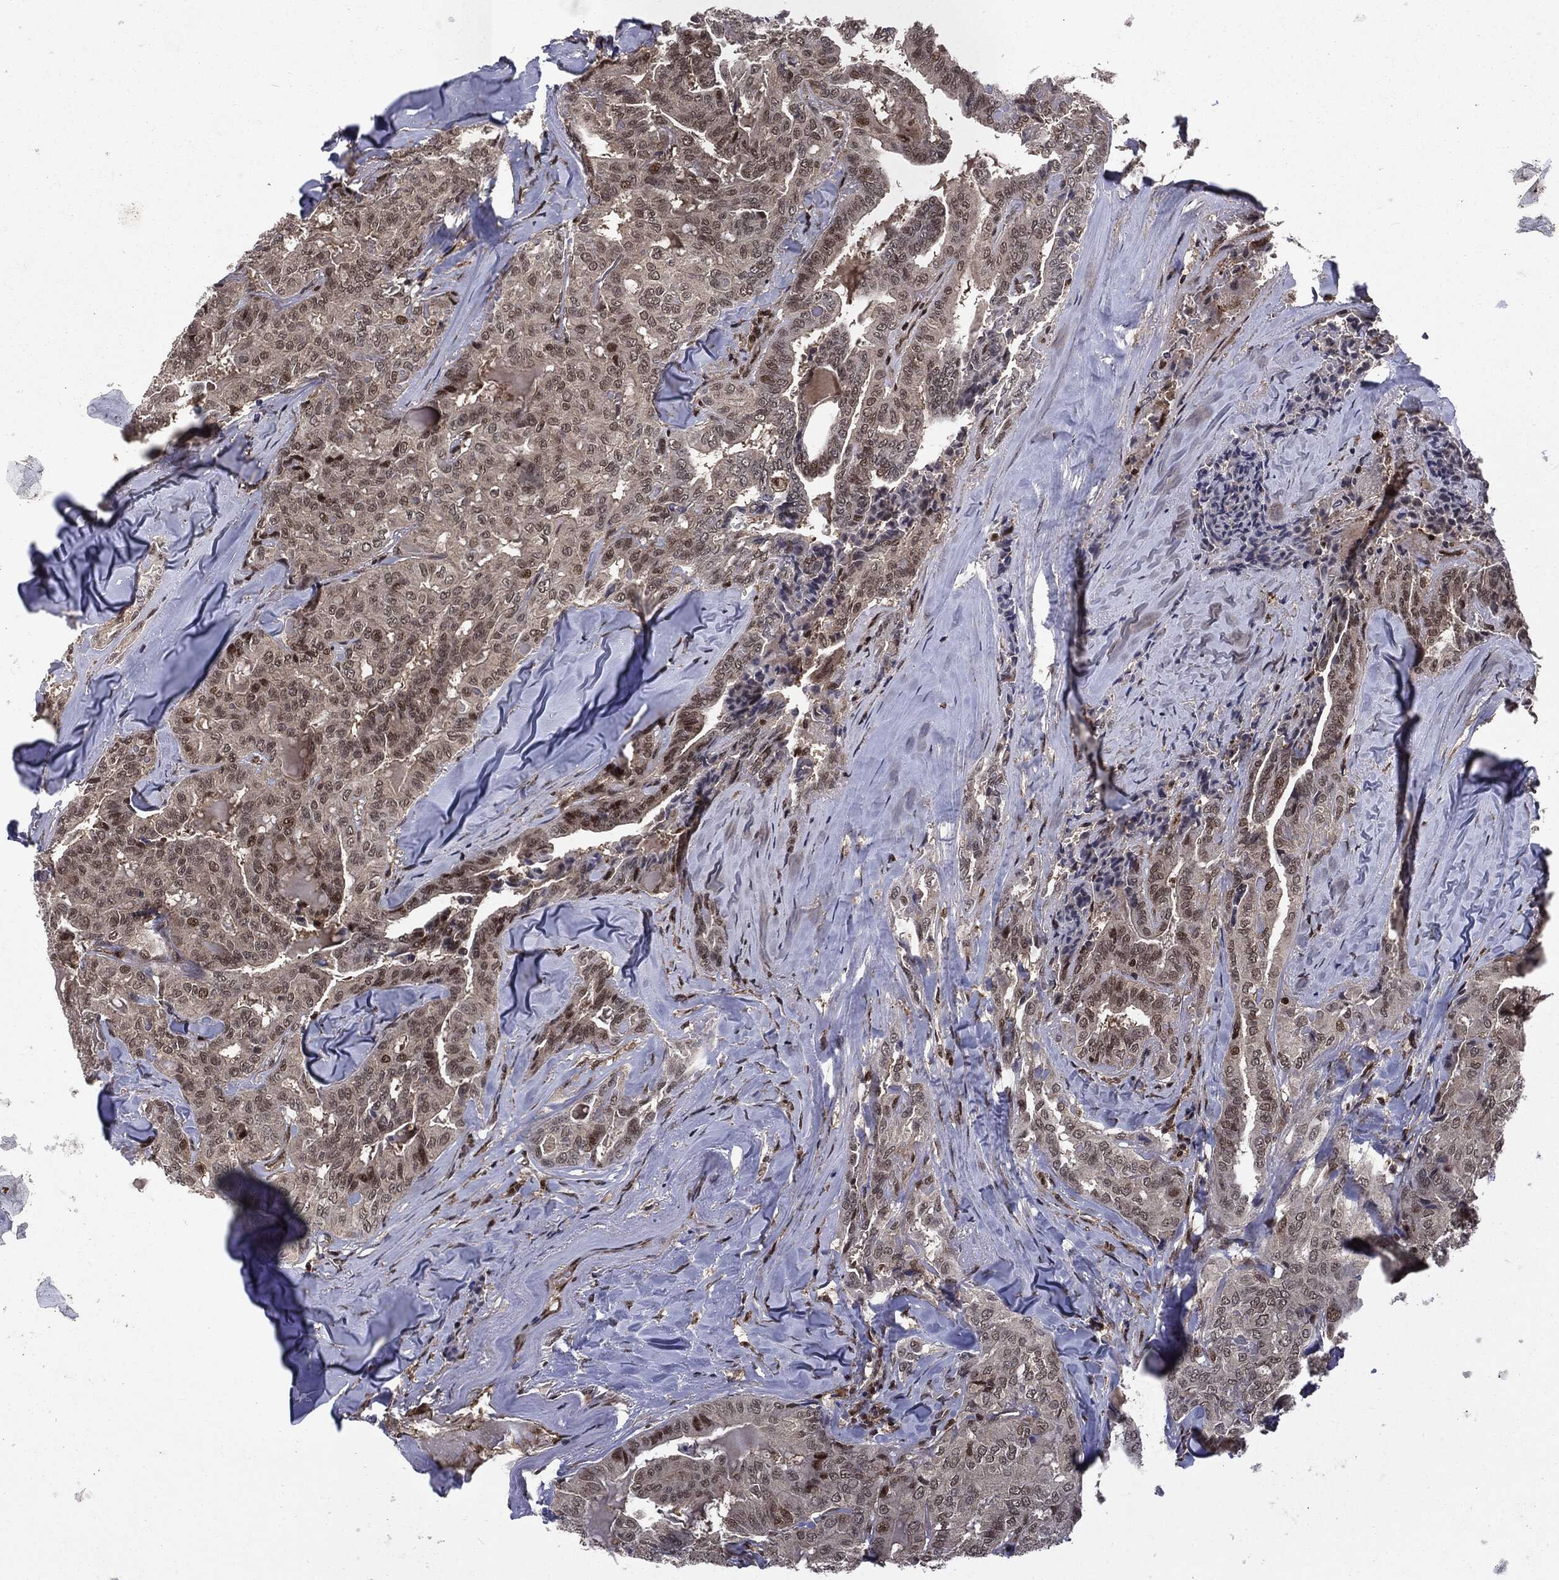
{"staining": {"intensity": "weak", "quantity": "25%-75%", "location": "cytoplasmic/membranous,nuclear"}, "tissue": "thyroid cancer", "cell_type": "Tumor cells", "image_type": "cancer", "snomed": [{"axis": "morphology", "description": "Papillary adenocarcinoma, NOS"}, {"axis": "topography", "description": "Thyroid gland"}], "caption": "Brown immunohistochemical staining in human thyroid cancer (papillary adenocarcinoma) exhibits weak cytoplasmic/membranous and nuclear expression in about 25%-75% of tumor cells.", "gene": "PTPA", "patient": {"sex": "female", "age": 68}}